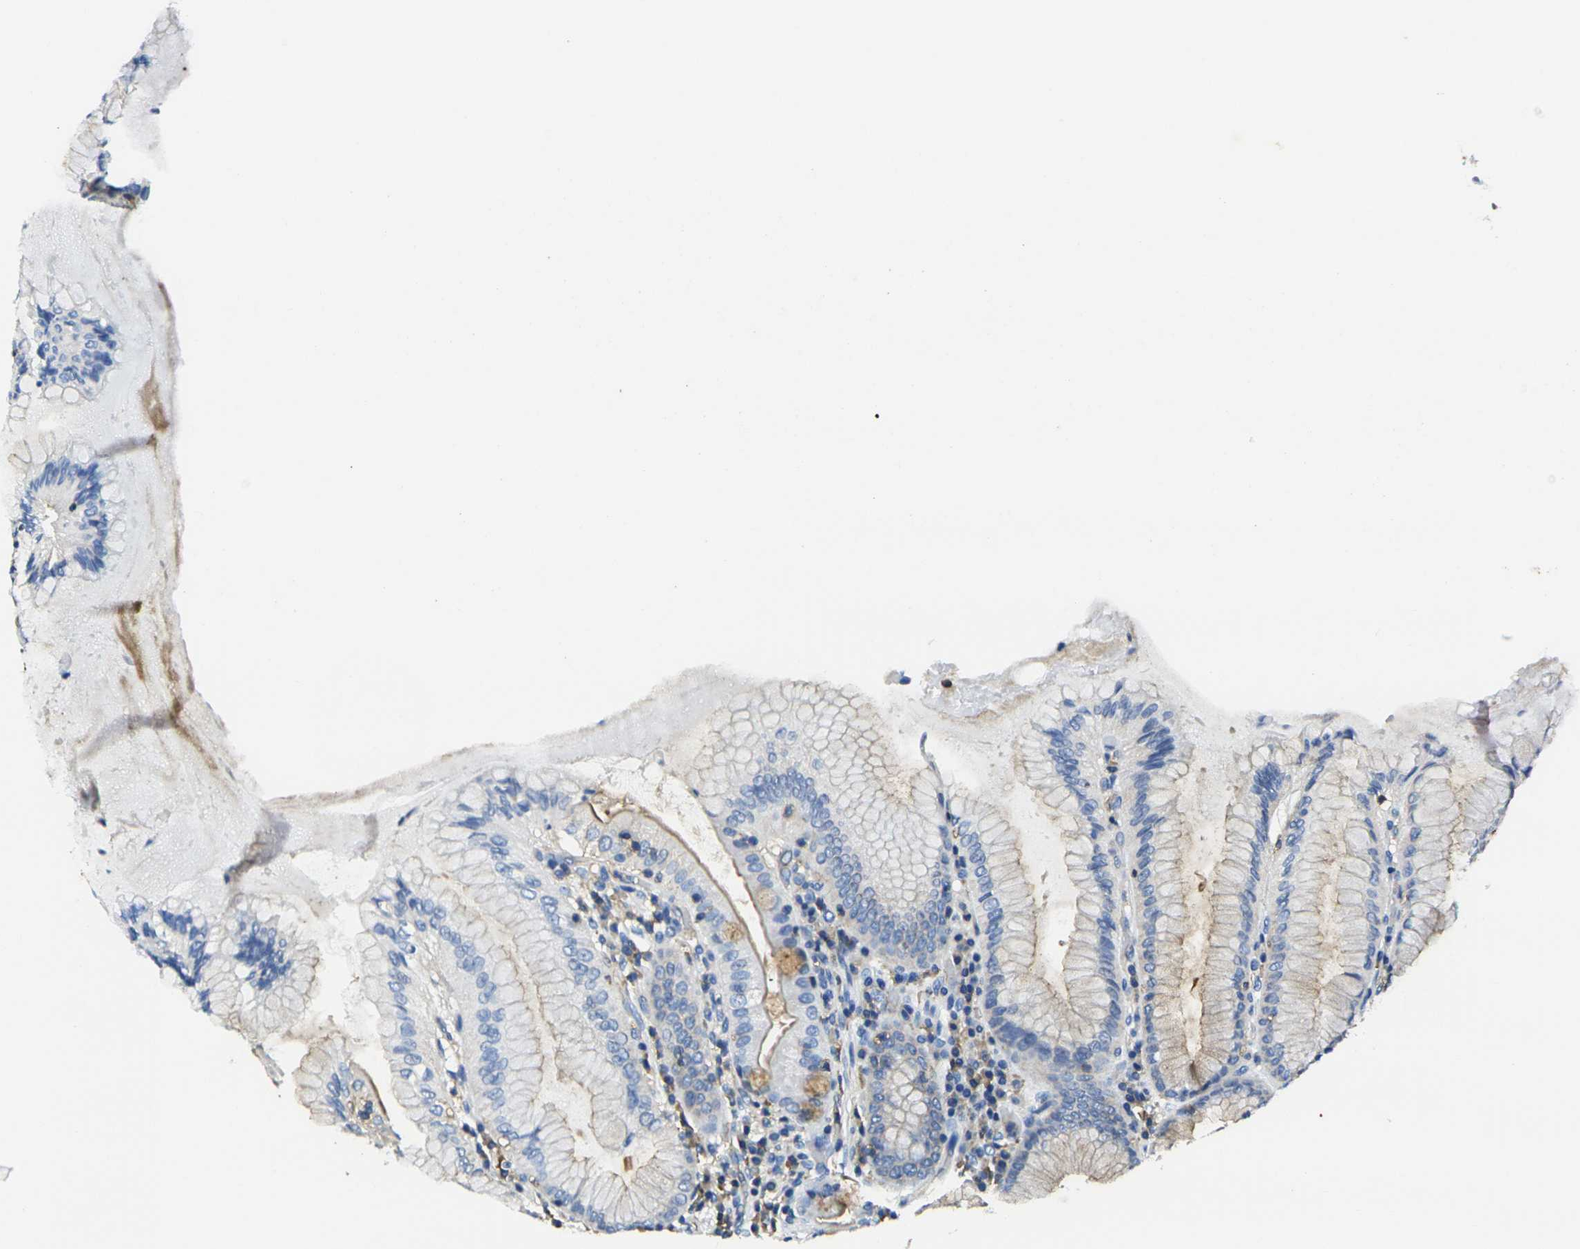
{"staining": {"intensity": "moderate", "quantity": "<25%", "location": "cytoplasmic/membranous"}, "tissue": "stomach", "cell_type": "Glandular cells", "image_type": "normal", "snomed": [{"axis": "morphology", "description": "Normal tissue, NOS"}, {"axis": "topography", "description": "Stomach, lower"}], "caption": "Benign stomach was stained to show a protein in brown. There is low levels of moderate cytoplasmic/membranous expression in approximately <25% of glandular cells.", "gene": "FAM110D", "patient": {"sex": "female", "age": 76}}